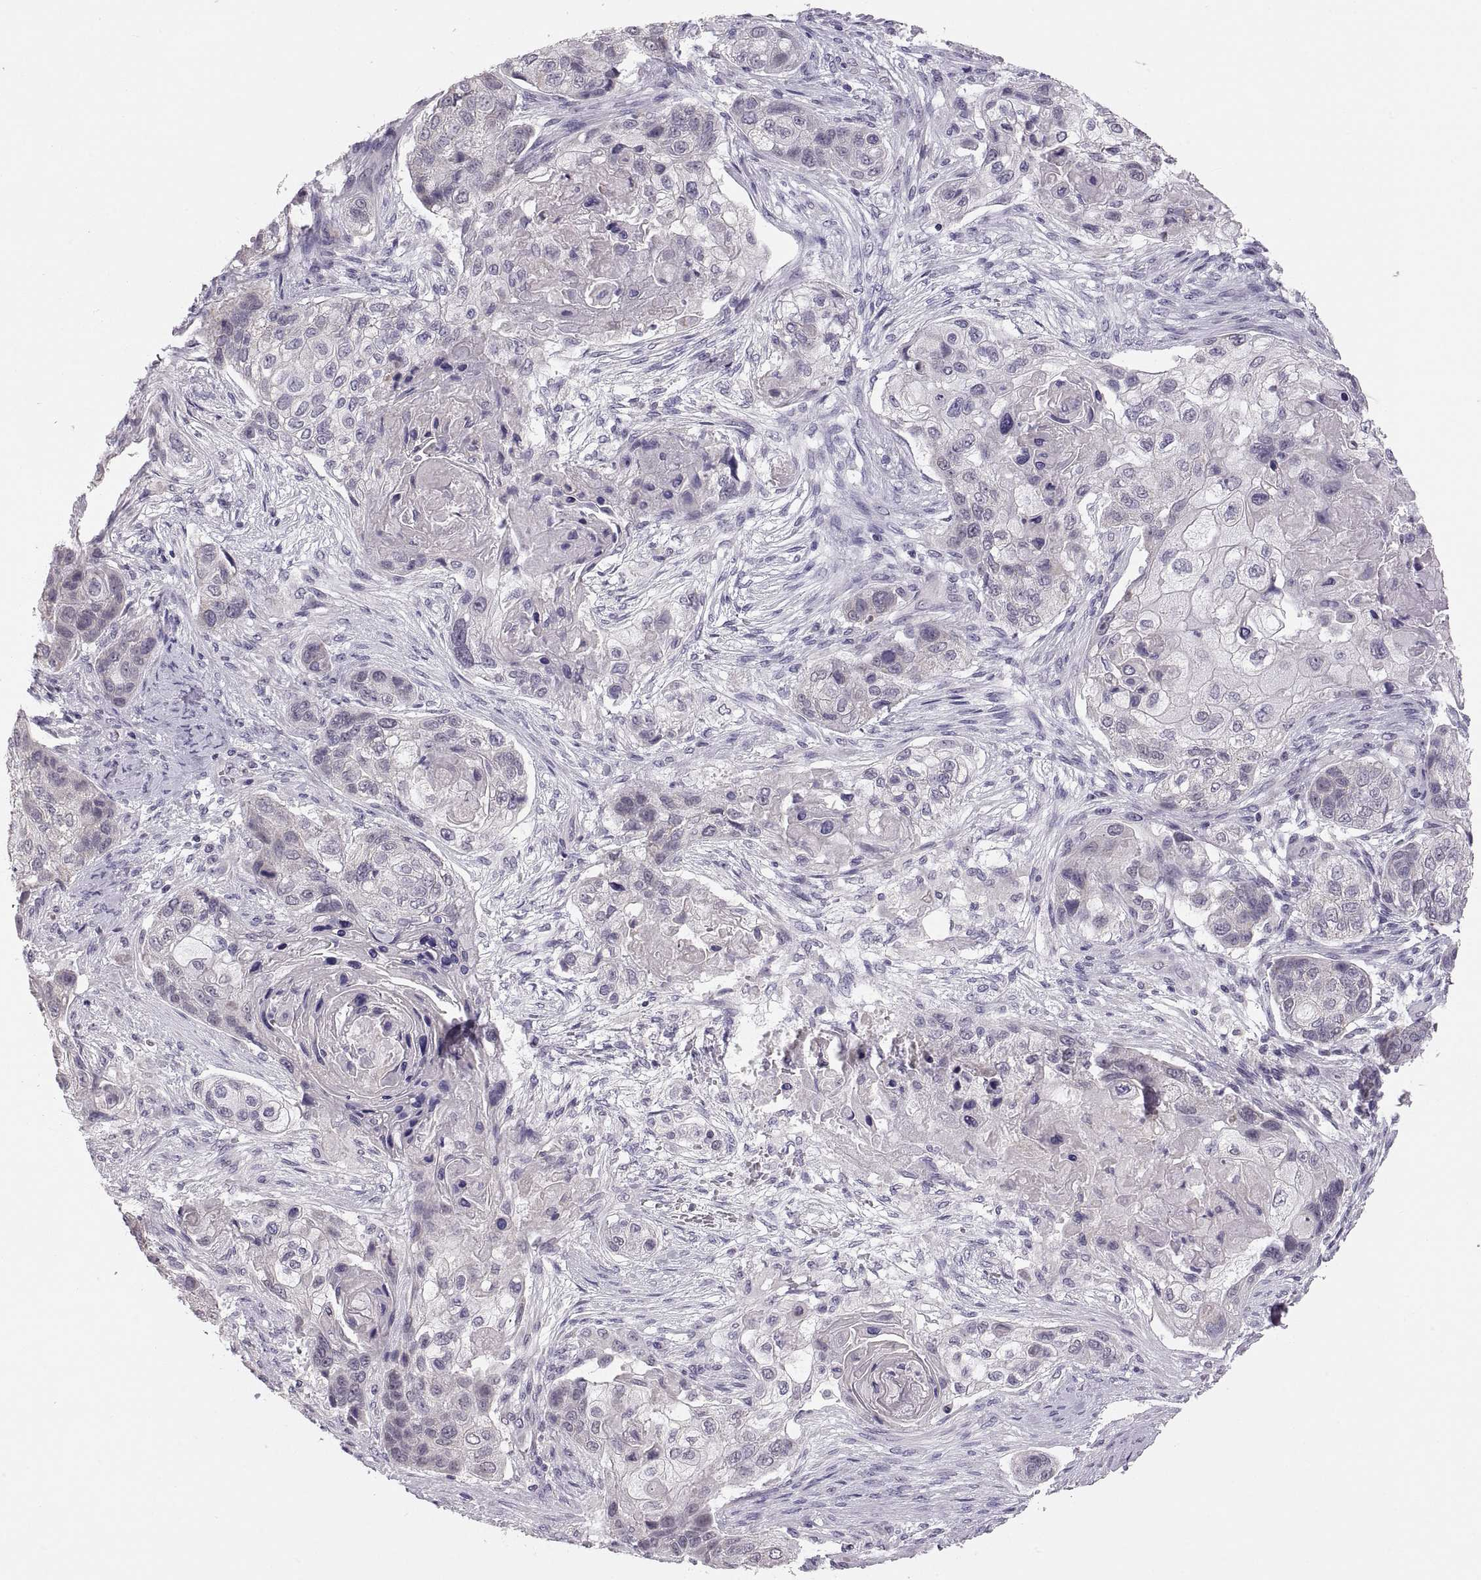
{"staining": {"intensity": "negative", "quantity": "none", "location": "none"}, "tissue": "lung cancer", "cell_type": "Tumor cells", "image_type": "cancer", "snomed": [{"axis": "morphology", "description": "Squamous cell carcinoma, NOS"}, {"axis": "topography", "description": "Lung"}], "caption": "IHC of human squamous cell carcinoma (lung) demonstrates no expression in tumor cells.", "gene": "ADH6", "patient": {"sex": "male", "age": 69}}